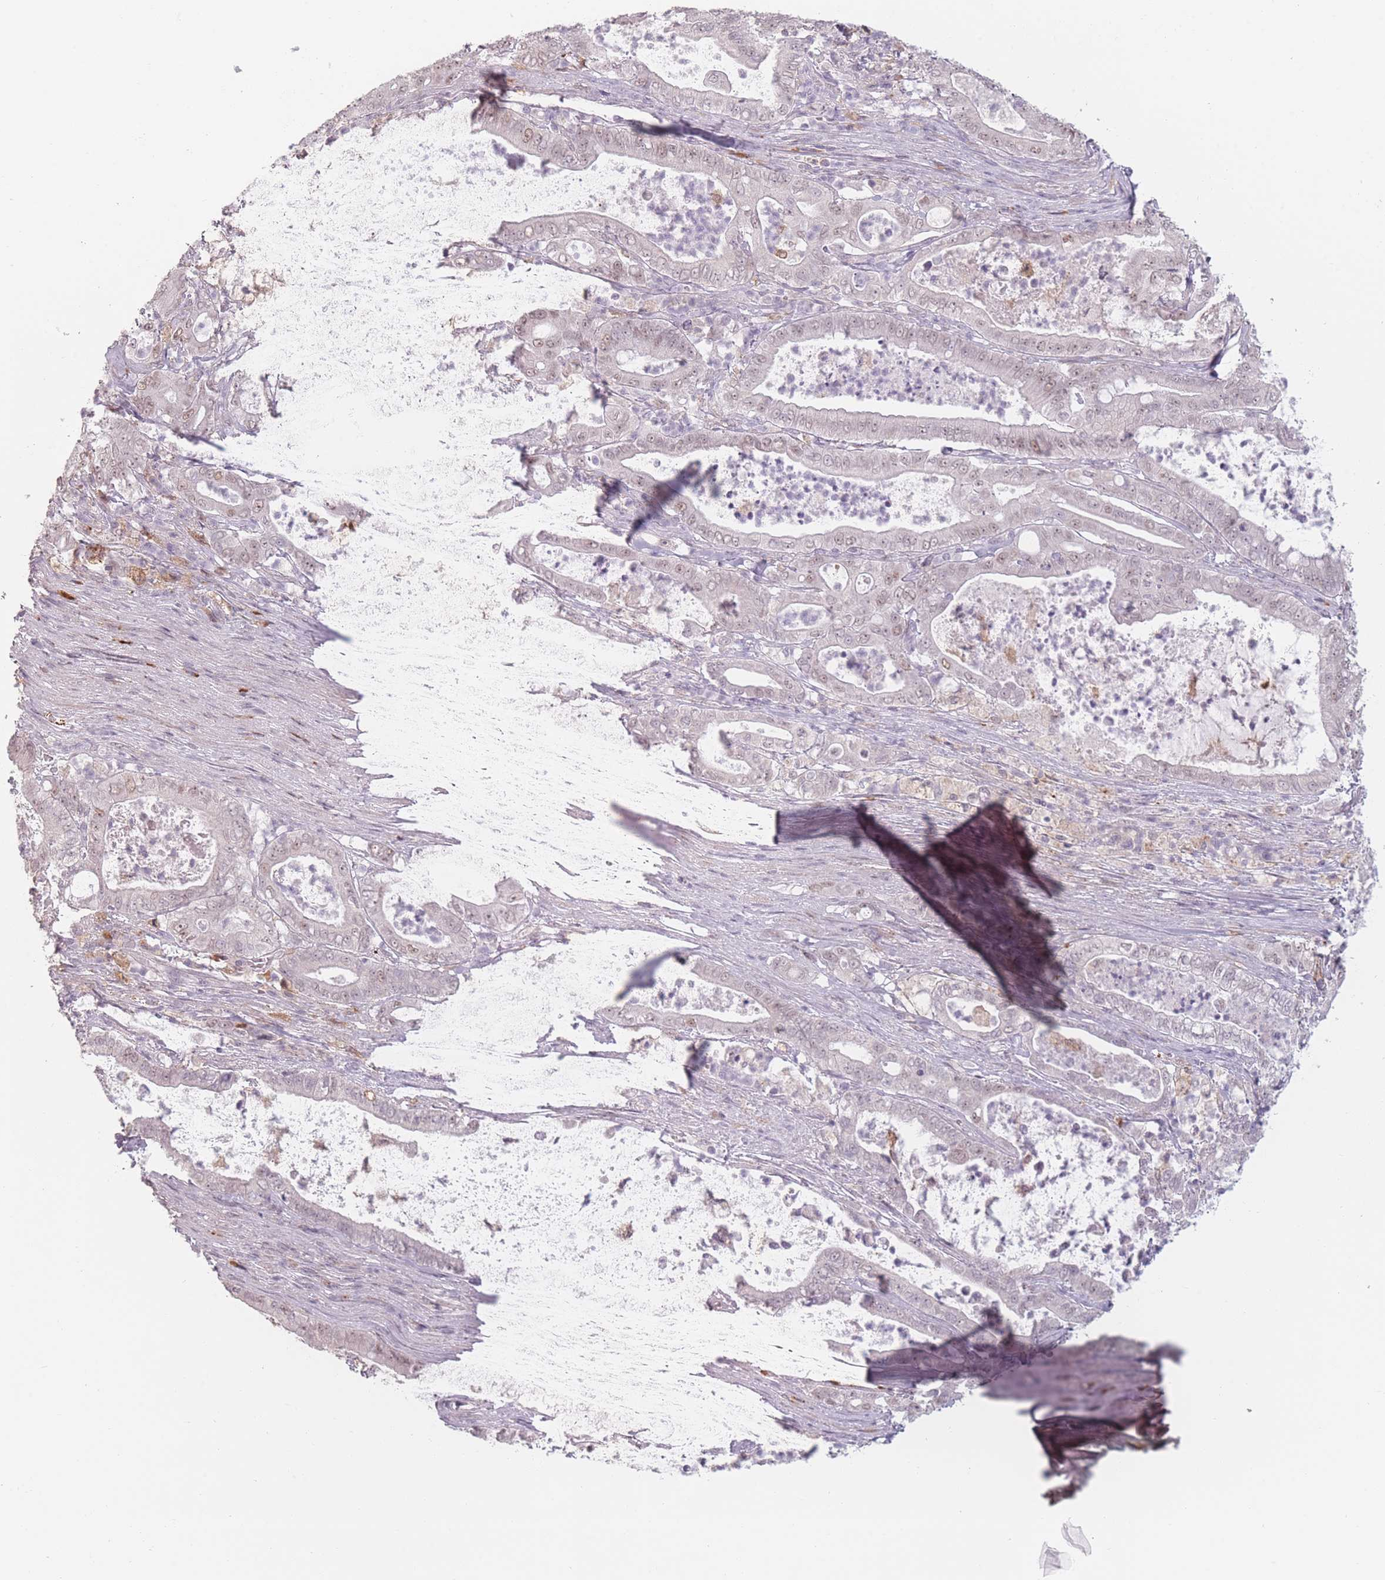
{"staining": {"intensity": "moderate", "quantity": "25%-75%", "location": "nuclear"}, "tissue": "pancreatic cancer", "cell_type": "Tumor cells", "image_type": "cancer", "snomed": [{"axis": "morphology", "description": "Adenocarcinoma, NOS"}, {"axis": "topography", "description": "Pancreas"}], "caption": "This image displays adenocarcinoma (pancreatic) stained with immunohistochemistry to label a protein in brown. The nuclear of tumor cells show moderate positivity for the protein. Nuclei are counter-stained blue.", "gene": "OR10C1", "patient": {"sex": "male", "age": 71}}